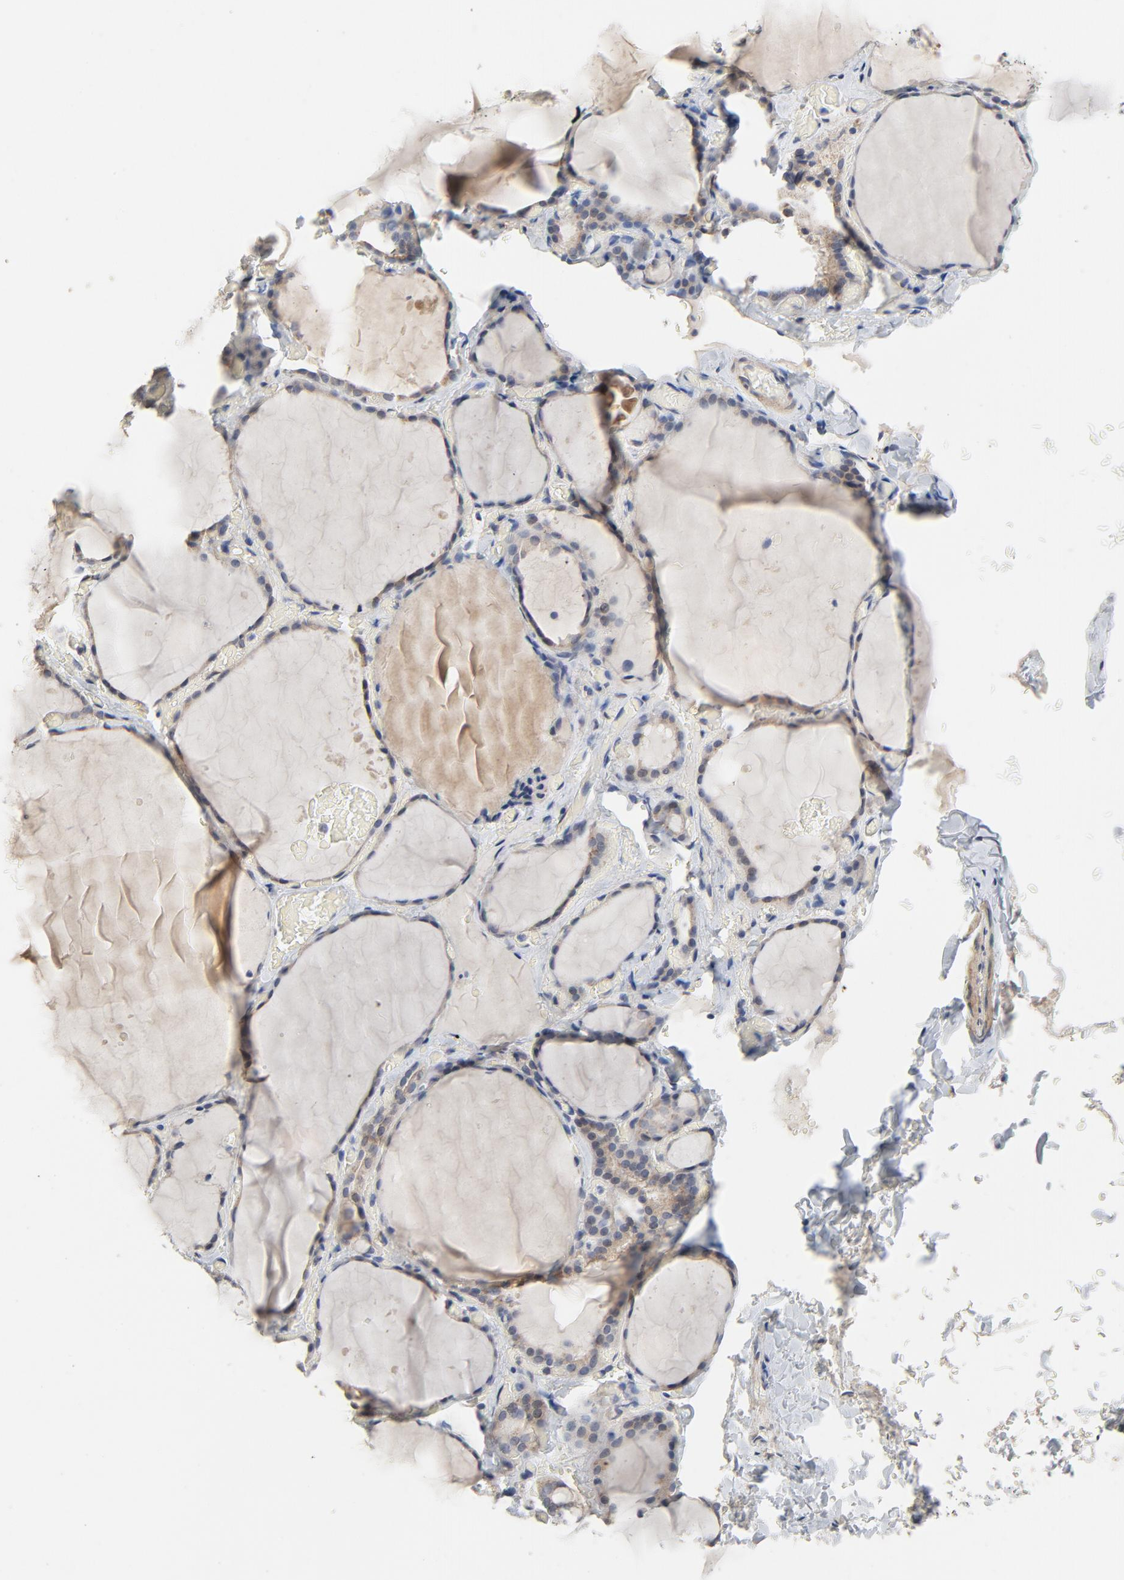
{"staining": {"intensity": "moderate", "quantity": ">75%", "location": "cytoplasmic/membranous"}, "tissue": "thyroid gland", "cell_type": "Glandular cells", "image_type": "normal", "snomed": [{"axis": "morphology", "description": "Normal tissue, NOS"}, {"axis": "topography", "description": "Thyroid gland"}], "caption": "Immunohistochemistry (DAB) staining of benign human thyroid gland displays moderate cytoplasmic/membranous protein expression in approximately >75% of glandular cells.", "gene": "C14orf119", "patient": {"sex": "female", "age": 22}}